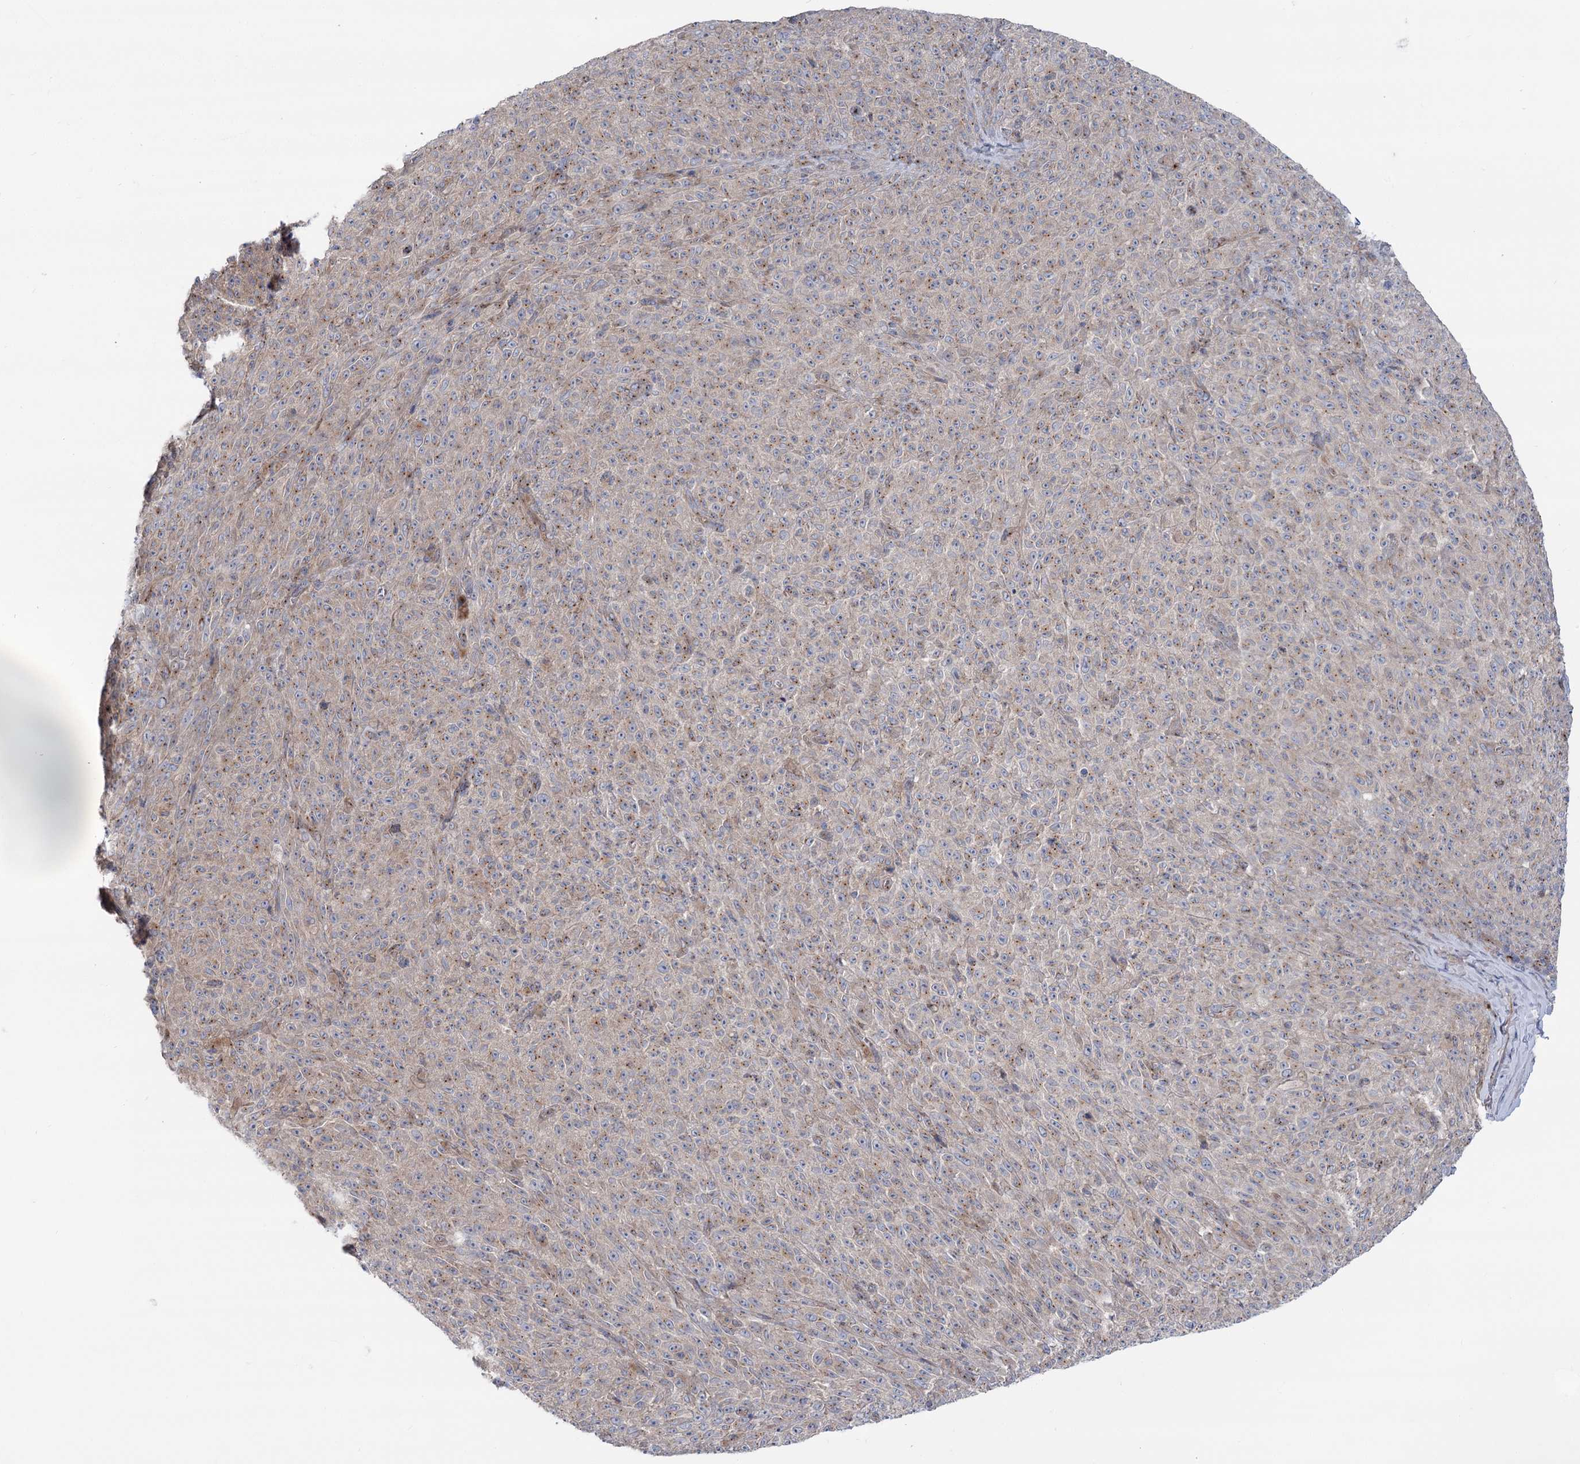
{"staining": {"intensity": "weak", "quantity": "25%-75%", "location": "cytoplasmic/membranous"}, "tissue": "melanoma", "cell_type": "Tumor cells", "image_type": "cancer", "snomed": [{"axis": "morphology", "description": "Malignant melanoma, NOS"}, {"axis": "topography", "description": "Skin"}], "caption": "Tumor cells display weak cytoplasmic/membranous expression in about 25%-75% of cells in melanoma.", "gene": "SCN11A", "patient": {"sex": "female", "age": 82}}